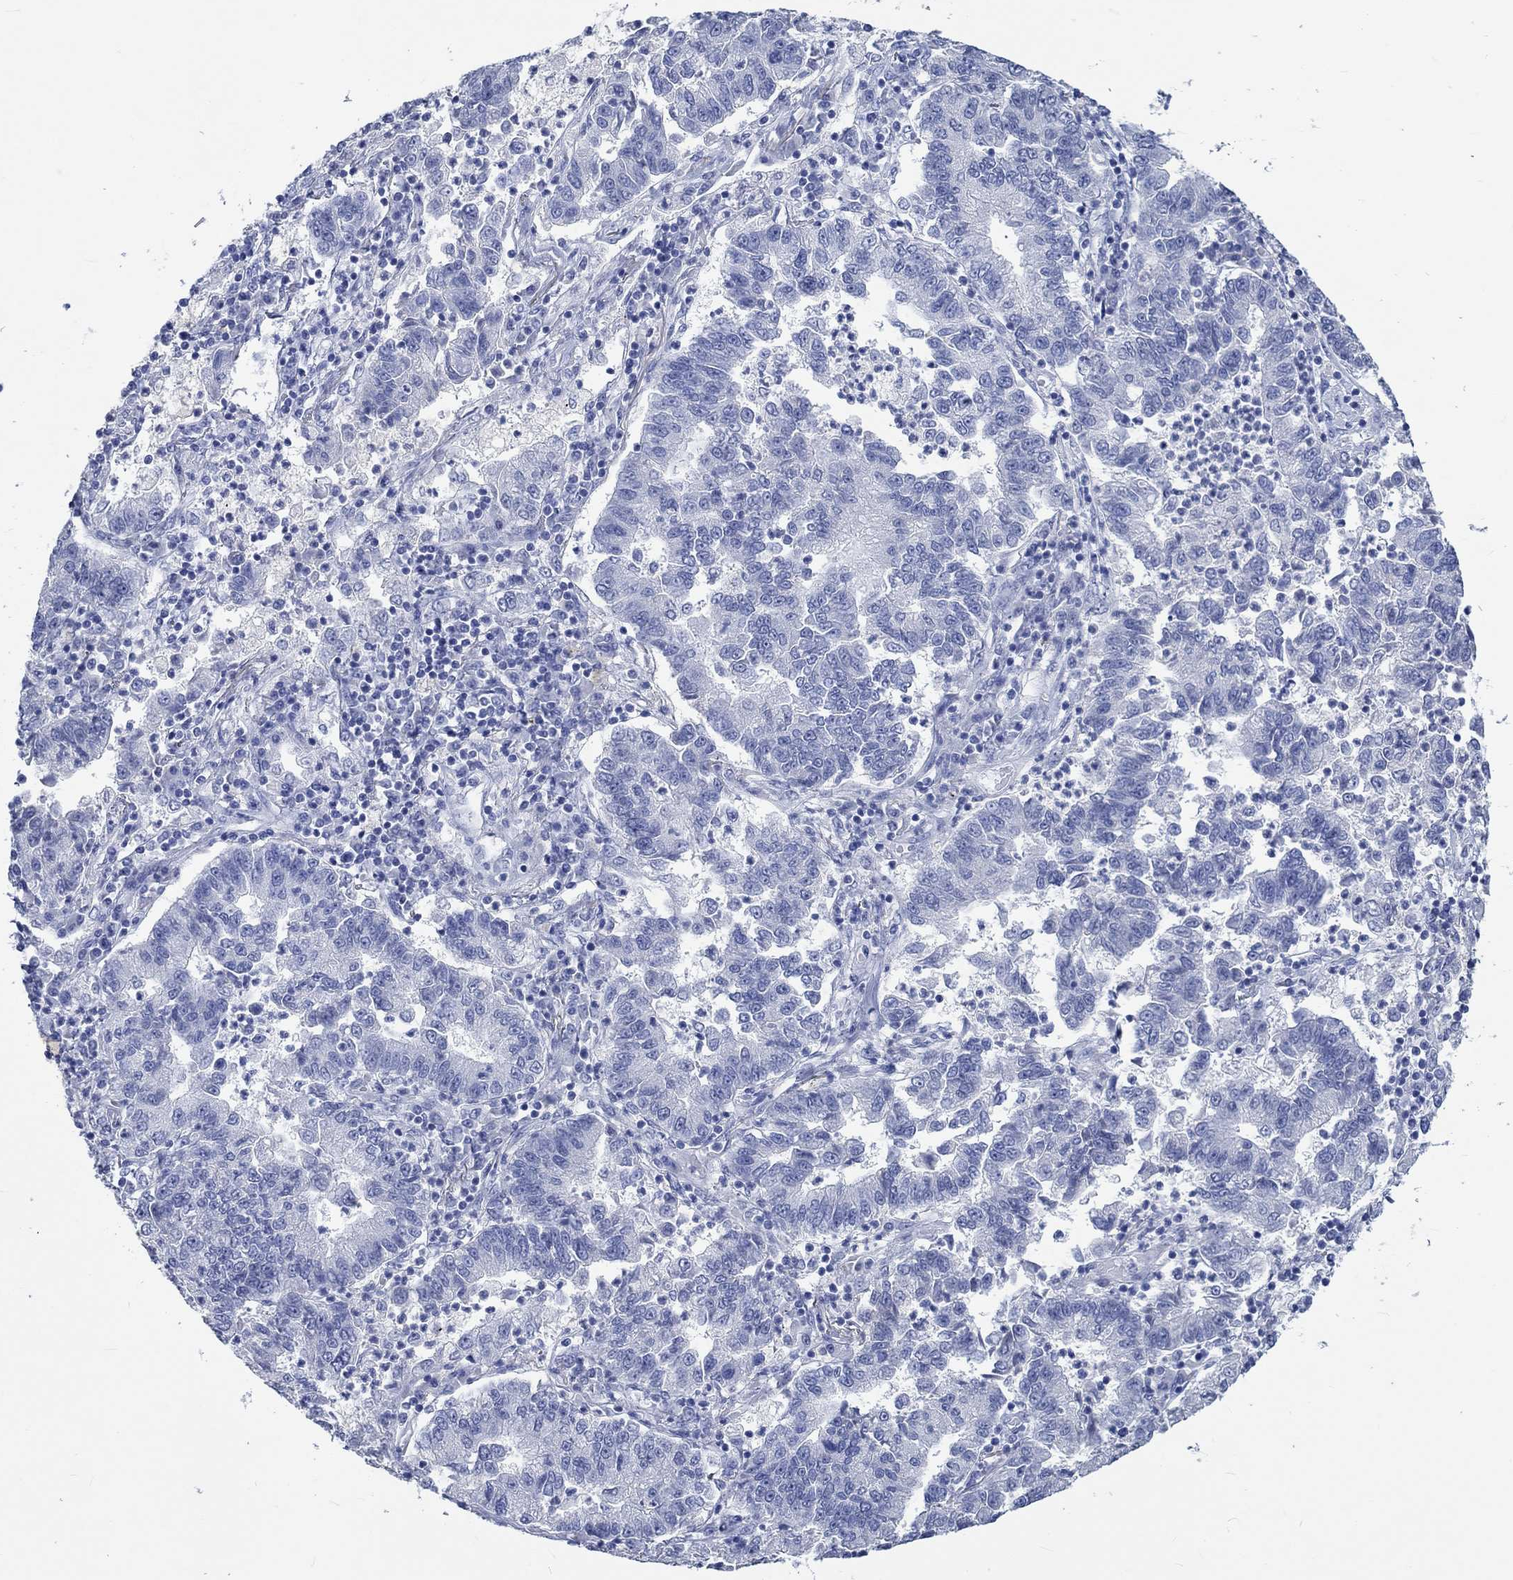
{"staining": {"intensity": "negative", "quantity": "none", "location": "none"}, "tissue": "lung cancer", "cell_type": "Tumor cells", "image_type": "cancer", "snomed": [{"axis": "morphology", "description": "Adenocarcinoma, NOS"}, {"axis": "topography", "description": "Lung"}], "caption": "This image is of lung cancer (adenocarcinoma) stained with immunohistochemistry (IHC) to label a protein in brown with the nuclei are counter-stained blue. There is no positivity in tumor cells.", "gene": "C4orf47", "patient": {"sex": "female", "age": 57}}